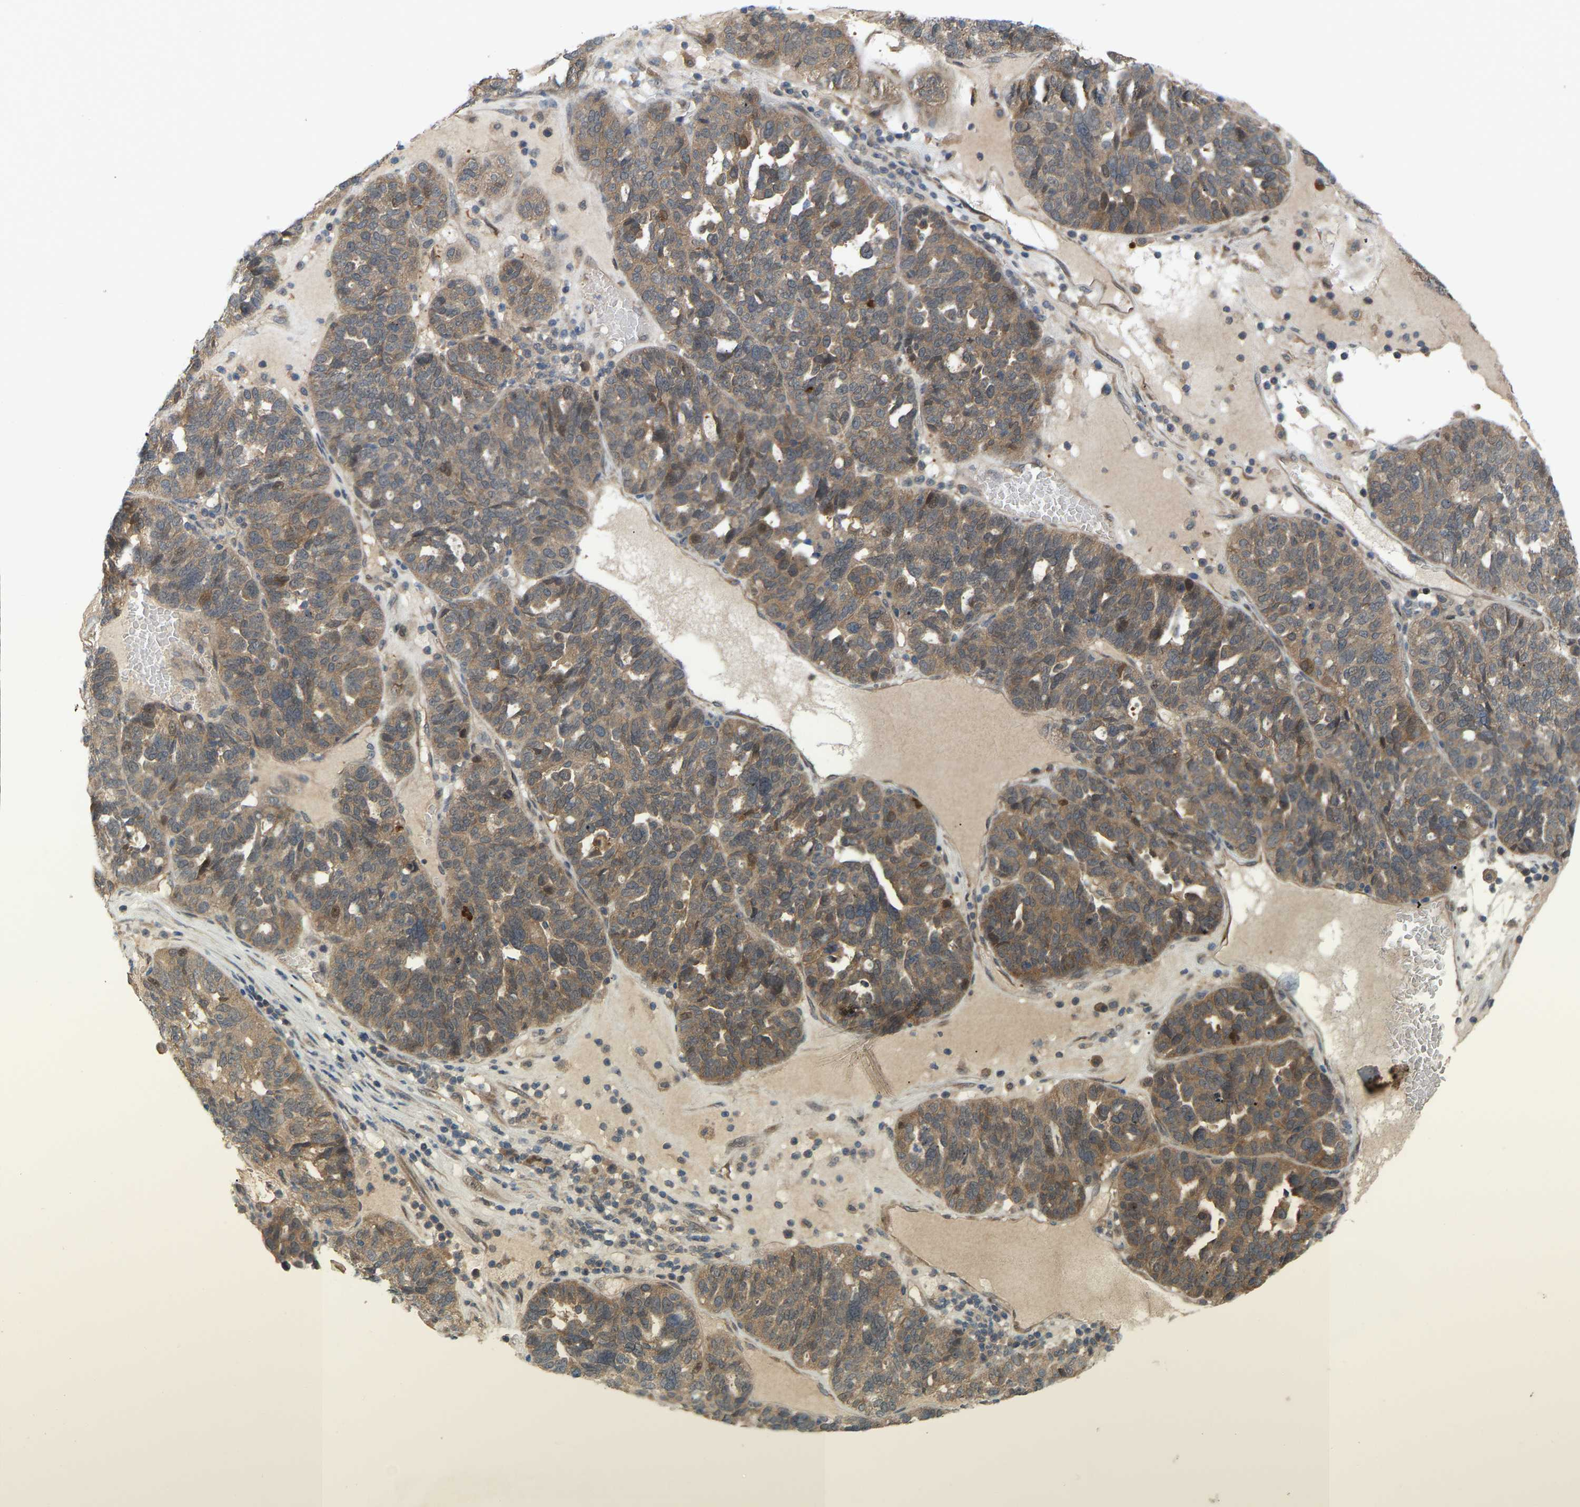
{"staining": {"intensity": "moderate", "quantity": ">75%", "location": "cytoplasmic/membranous"}, "tissue": "ovarian cancer", "cell_type": "Tumor cells", "image_type": "cancer", "snomed": [{"axis": "morphology", "description": "Cystadenocarcinoma, serous, NOS"}, {"axis": "topography", "description": "Ovary"}], "caption": "A brown stain highlights moderate cytoplasmic/membranous expression of a protein in ovarian serous cystadenocarcinoma tumor cells. (Stains: DAB in brown, nuclei in blue, Microscopy: brightfield microscopy at high magnification).", "gene": "CROT", "patient": {"sex": "female", "age": 59}}